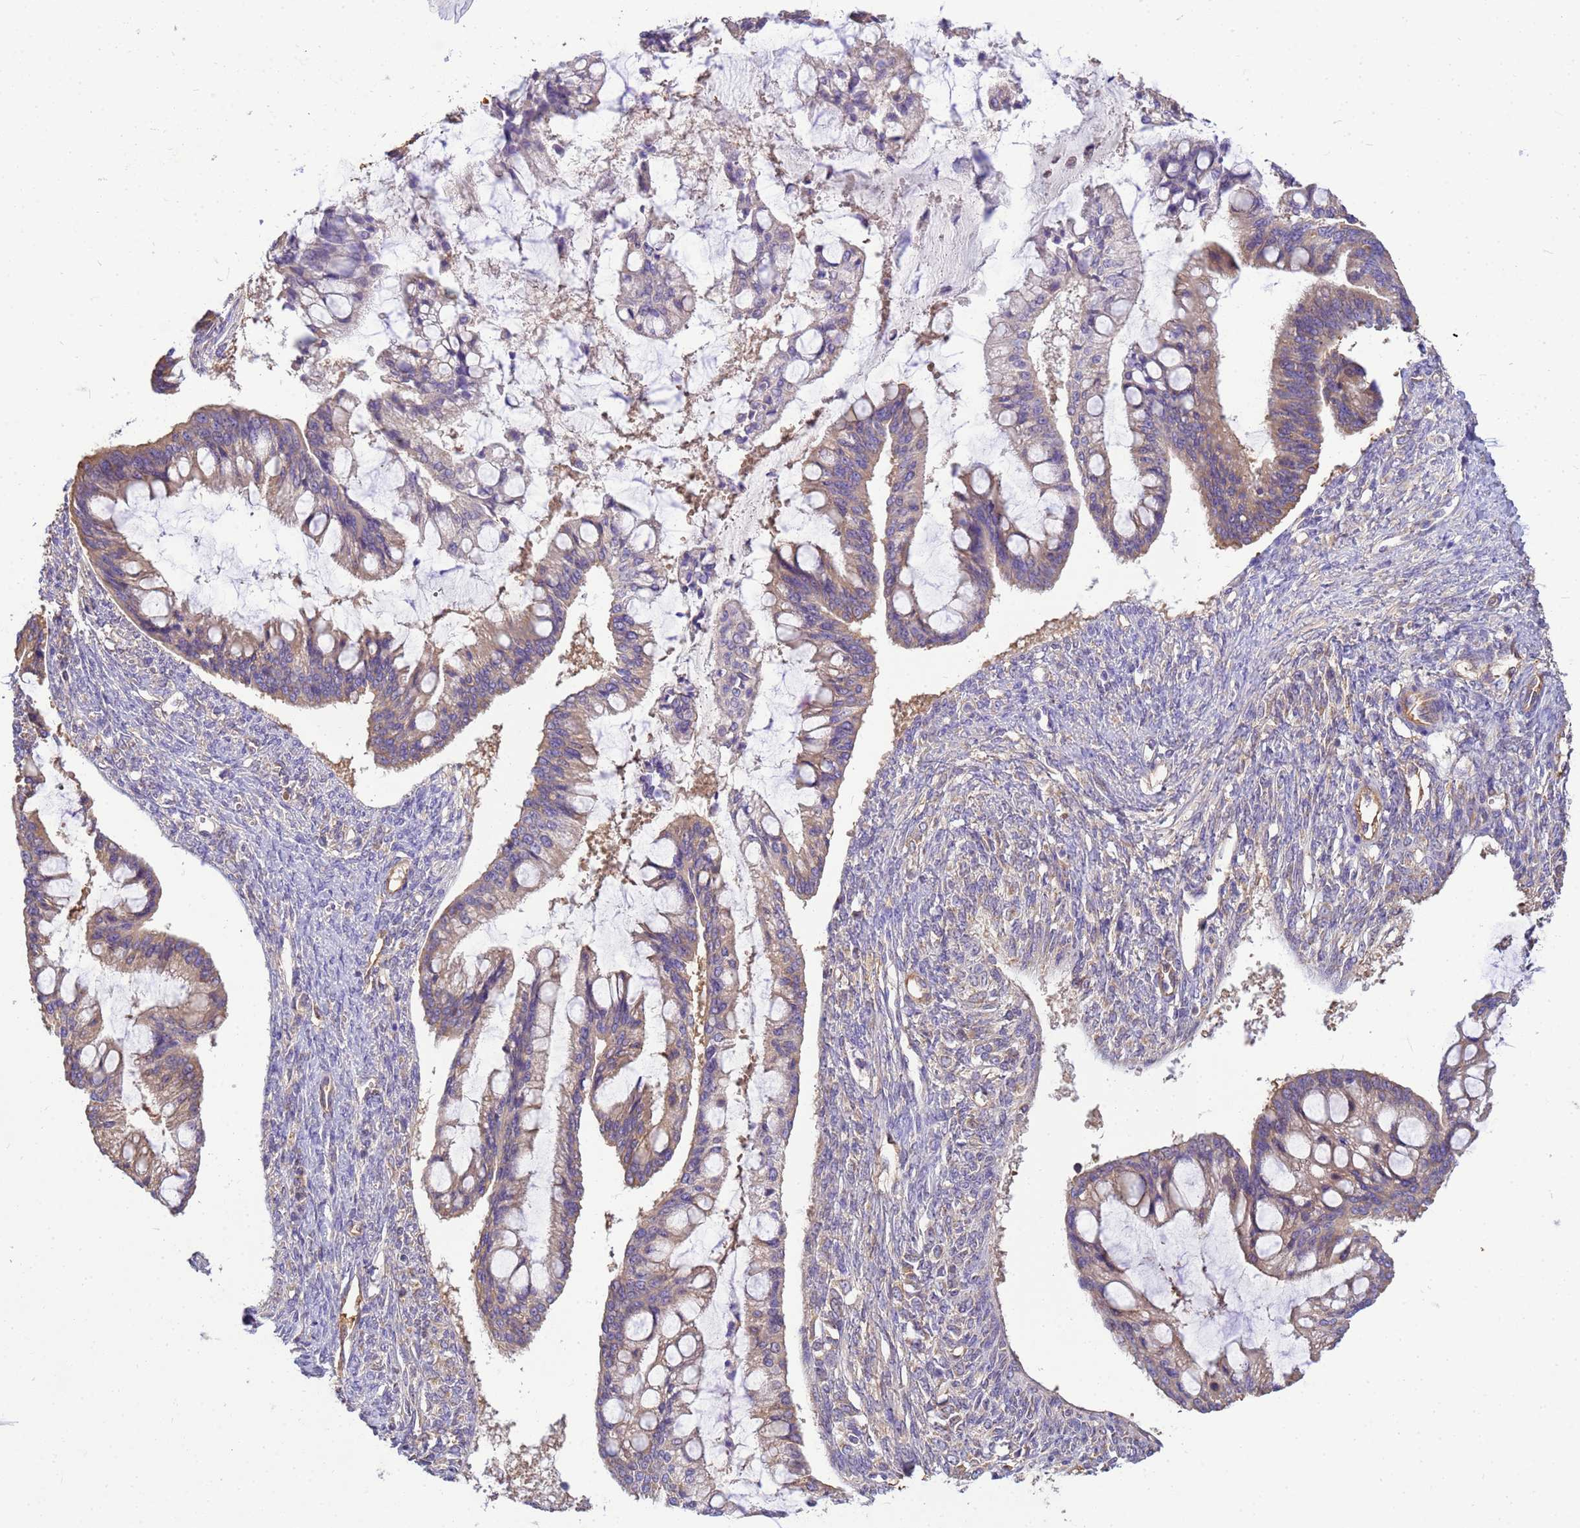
{"staining": {"intensity": "weak", "quantity": ">75%", "location": "cytoplasmic/membranous"}, "tissue": "ovarian cancer", "cell_type": "Tumor cells", "image_type": "cancer", "snomed": [{"axis": "morphology", "description": "Cystadenocarcinoma, mucinous, NOS"}, {"axis": "topography", "description": "Ovary"}], "caption": "Ovarian cancer tissue demonstrates weak cytoplasmic/membranous positivity in approximately >75% of tumor cells, visualized by immunohistochemistry.", "gene": "TUBB1", "patient": {"sex": "female", "age": 73}}